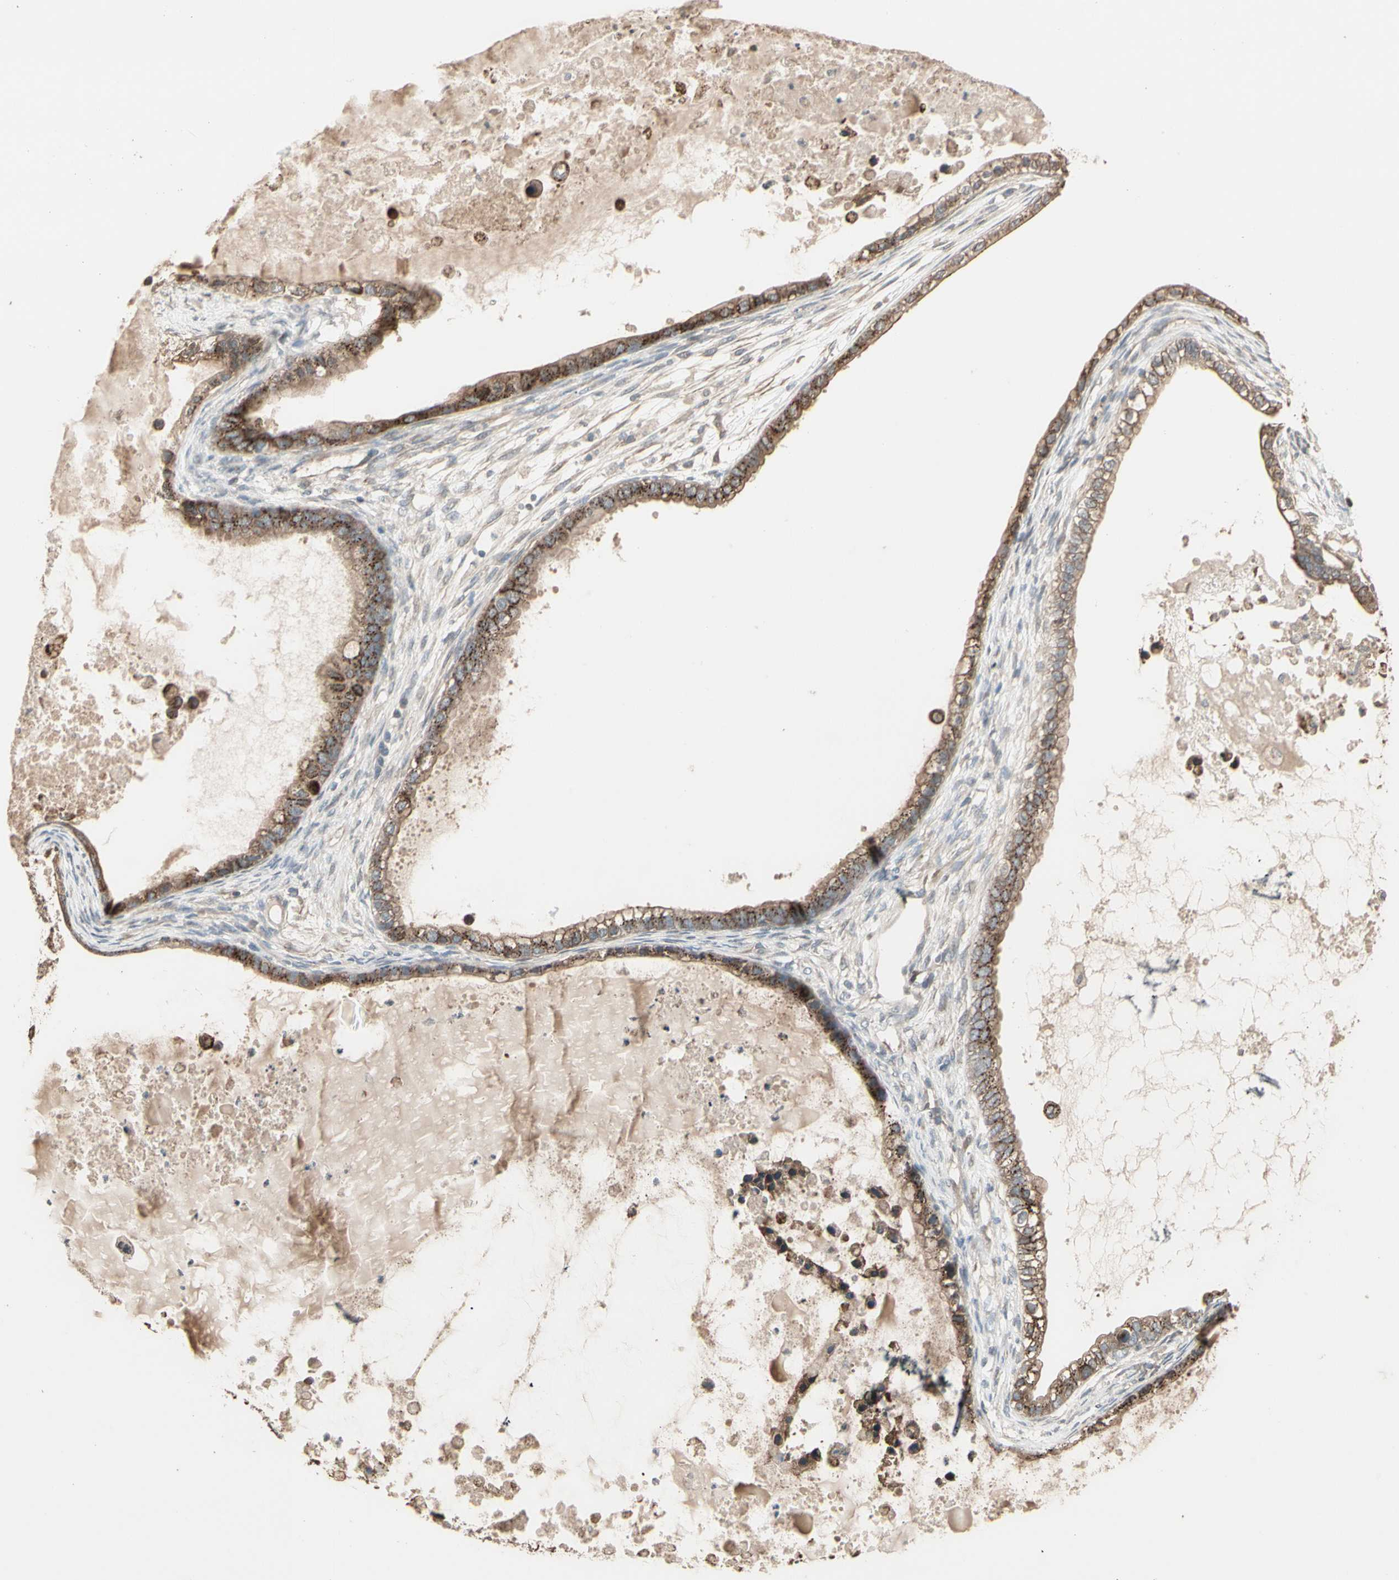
{"staining": {"intensity": "moderate", "quantity": ">75%", "location": "cytoplasmic/membranous"}, "tissue": "ovarian cancer", "cell_type": "Tumor cells", "image_type": "cancer", "snomed": [{"axis": "morphology", "description": "Cystadenocarcinoma, mucinous, NOS"}, {"axis": "topography", "description": "Ovary"}], "caption": "About >75% of tumor cells in human ovarian mucinous cystadenocarcinoma reveal moderate cytoplasmic/membranous protein staining as visualized by brown immunohistochemical staining.", "gene": "GALNT3", "patient": {"sex": "female", "age": 80}}